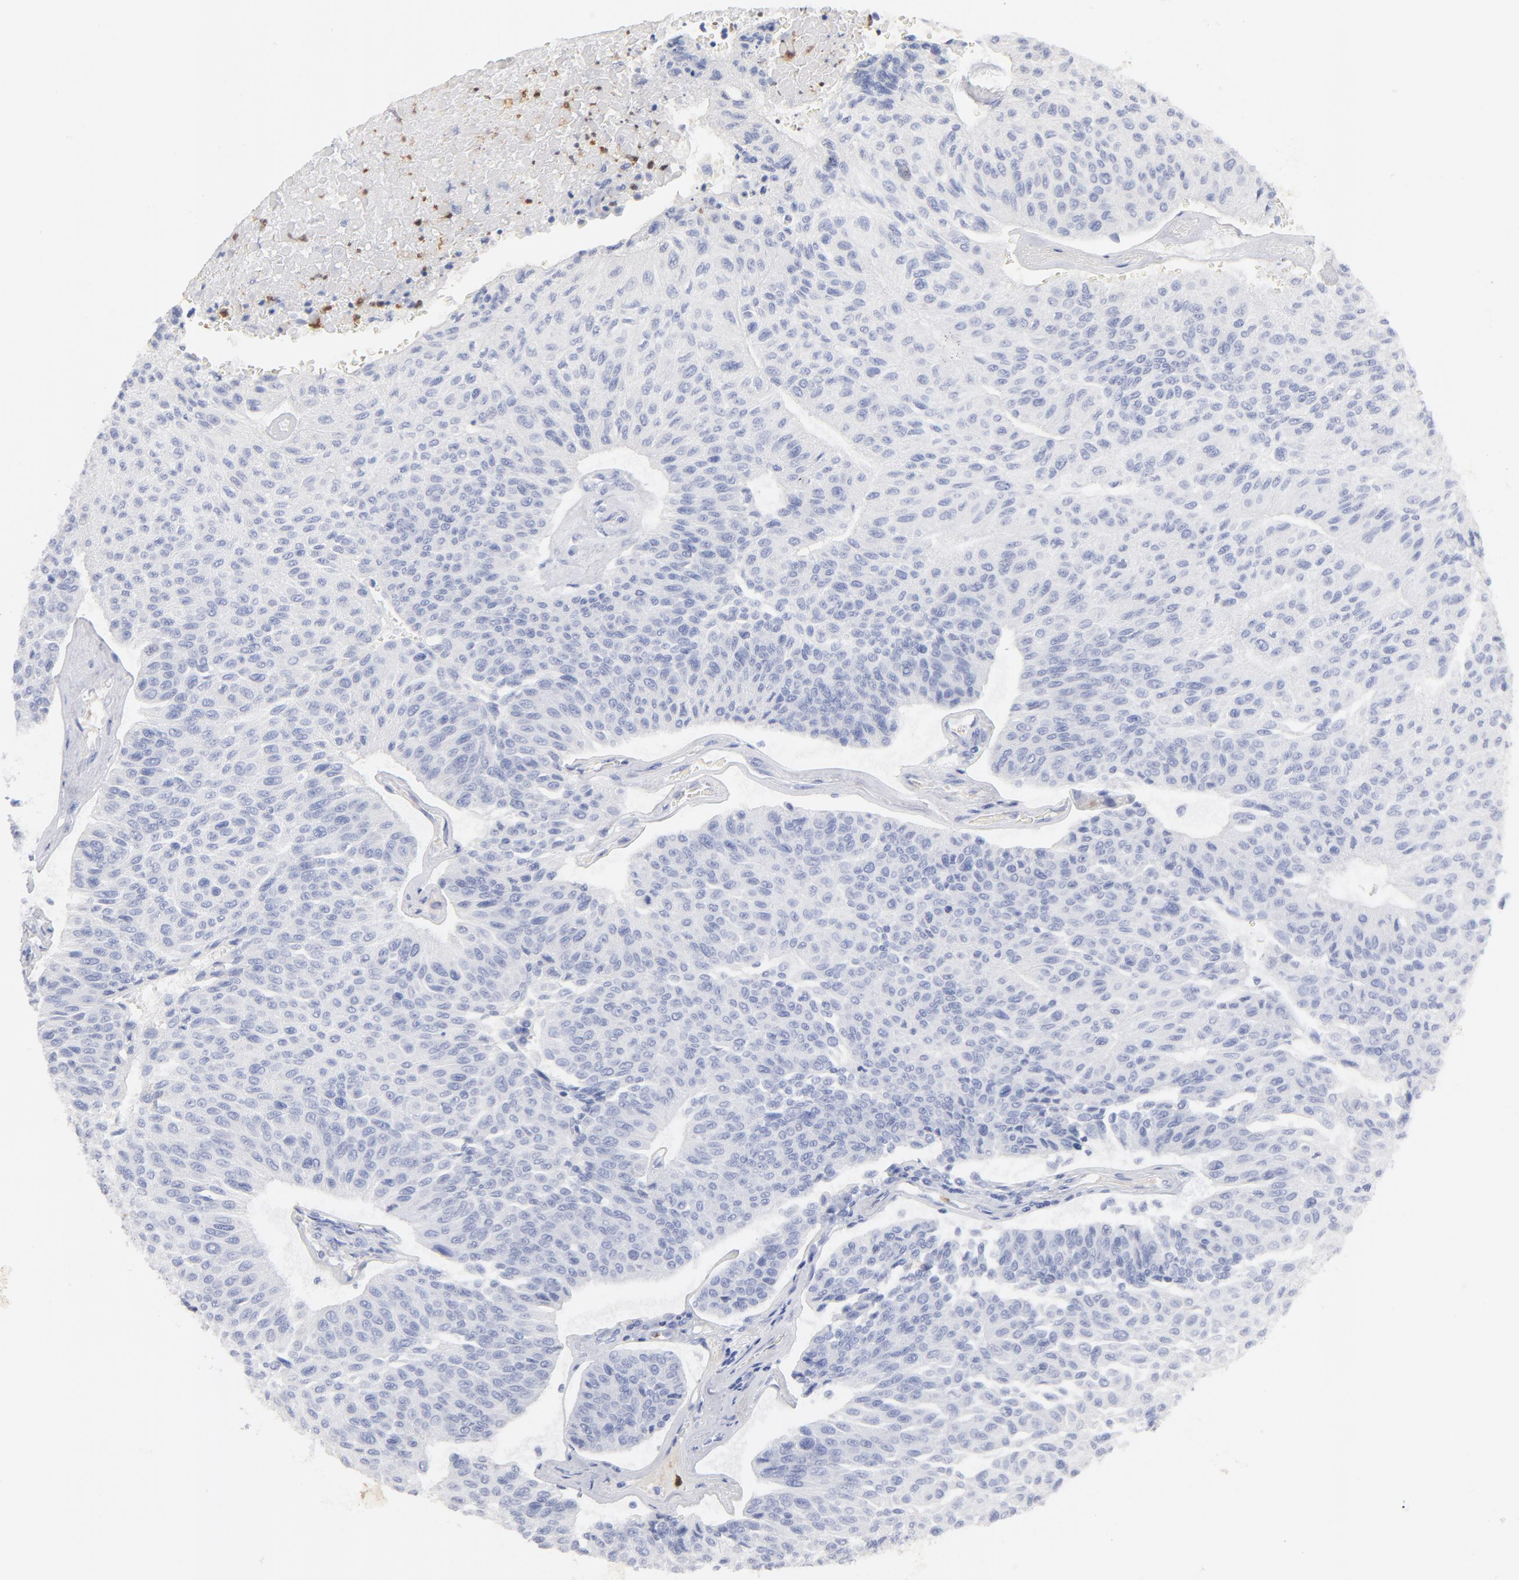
{"staining": {"intensity": "negative", "quantity": "none", "location": "none"}, "tissue": "urothelial cancer", "cell_type": "Tumor cells", "image_type": "cancer", "snomed": [{"axis": "morphology", "description": "Urothelial carcinoma, High grade"}, {"axis": "topography", "description": "Urinary bladder"}], "caption": "Image shows no significant protein staining in tumor cells of urothelial cancer.", "gene": "ARG1", "patient": {"sex": "male", "age": 66}}